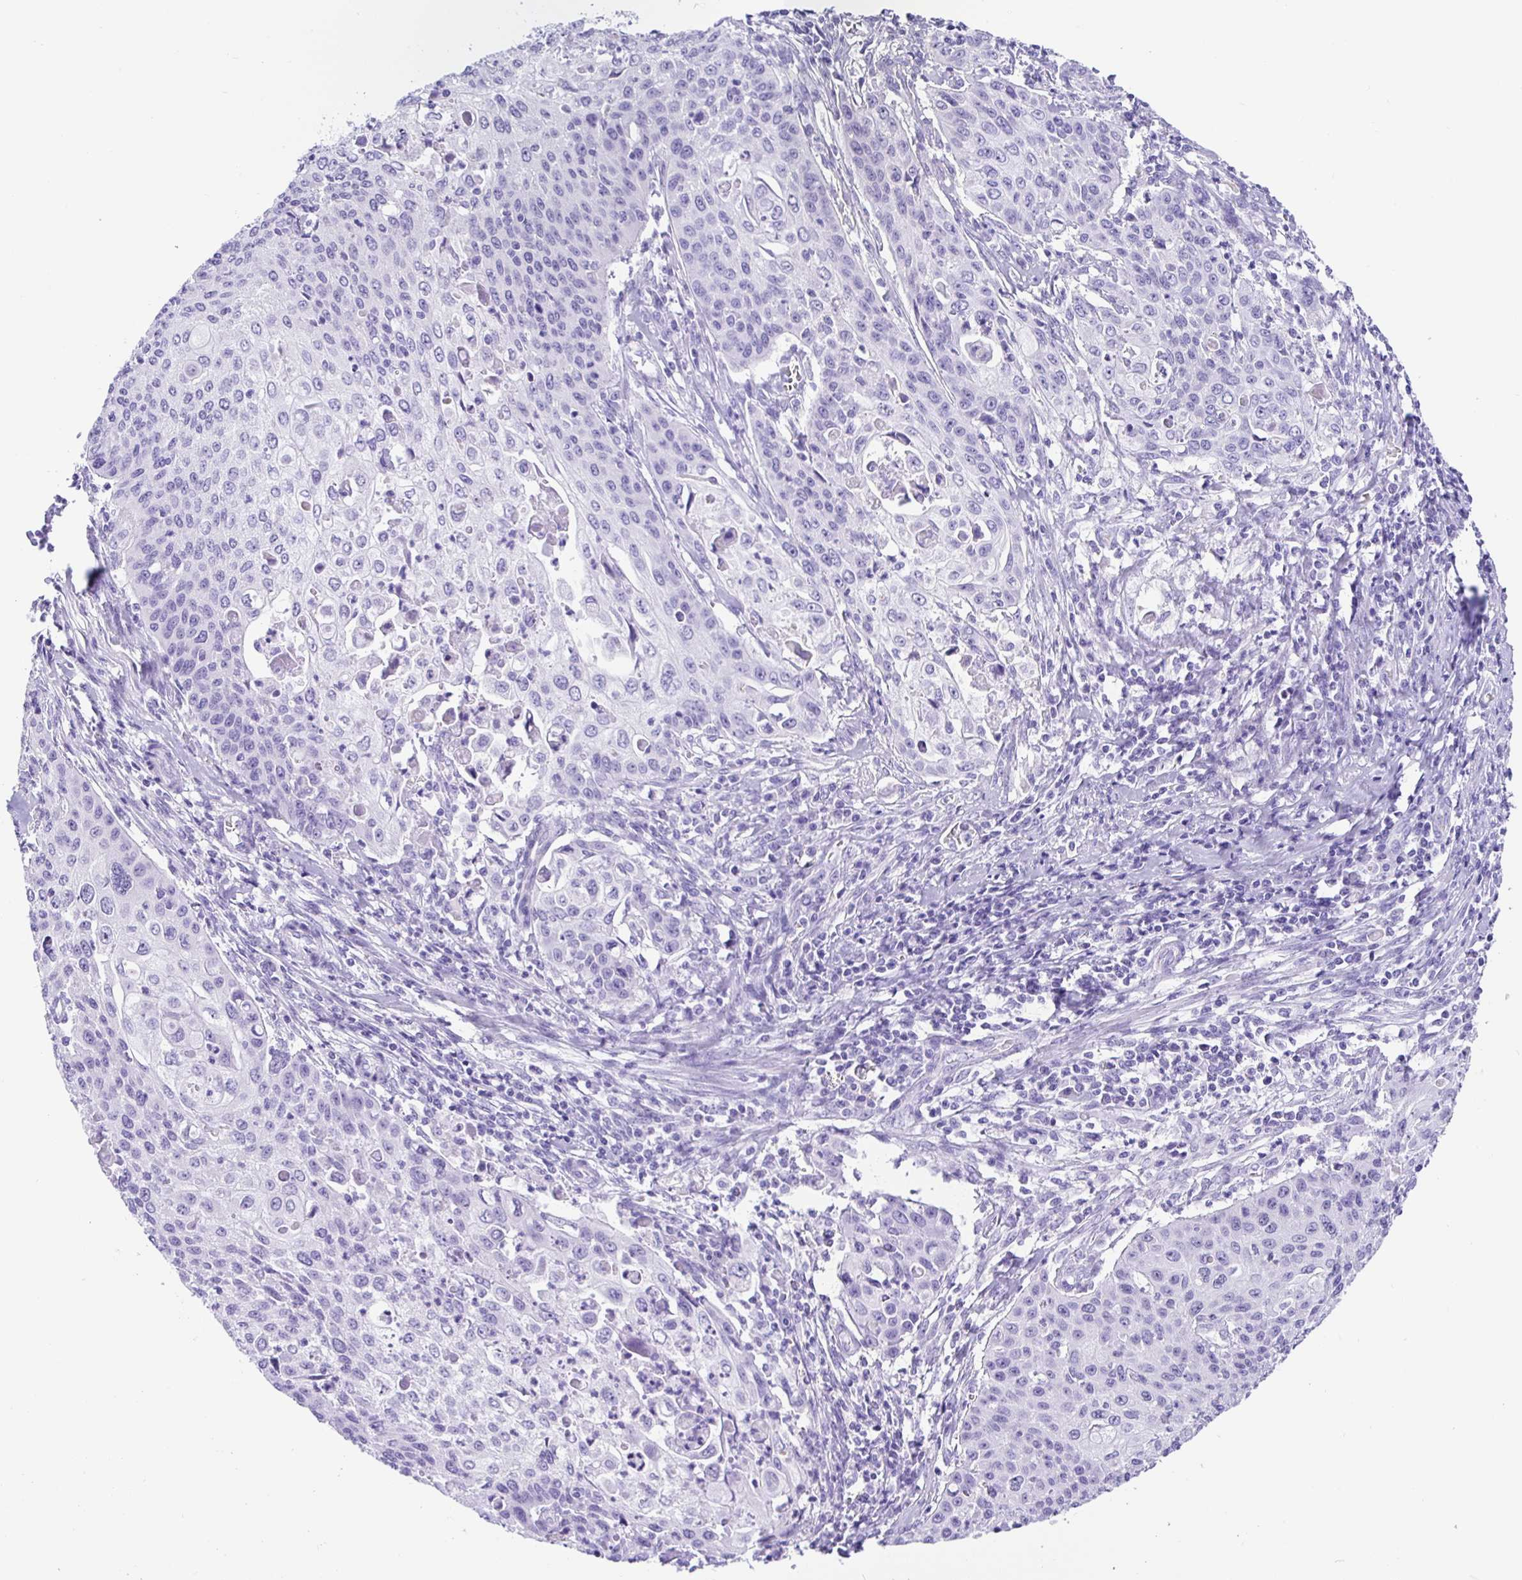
{"staining": {"intensity": "negative", "quantity": "none", "location": "none"}, "tissue": "cervical cancer", "cell_type": "Tumor cells", "image_type": "cancer", "snomed": [{"axis": "morphology", "description": "Squamous cell carcinoma, NOS"}, {"axis": "topography", "description": "Cervix"}], "caption": "DAB (3,3'-diaminobenzidine) immunohistochemical staining of human squamous cell carcinoma (cervical) demonstrates no significant expression in tumor cells. (Brightfield microscopy of DAB immunohistochemistry (IHC) at high magnification).", "gene": "PRAMEF19", "patient": {"sex": "female", "age": 65}}